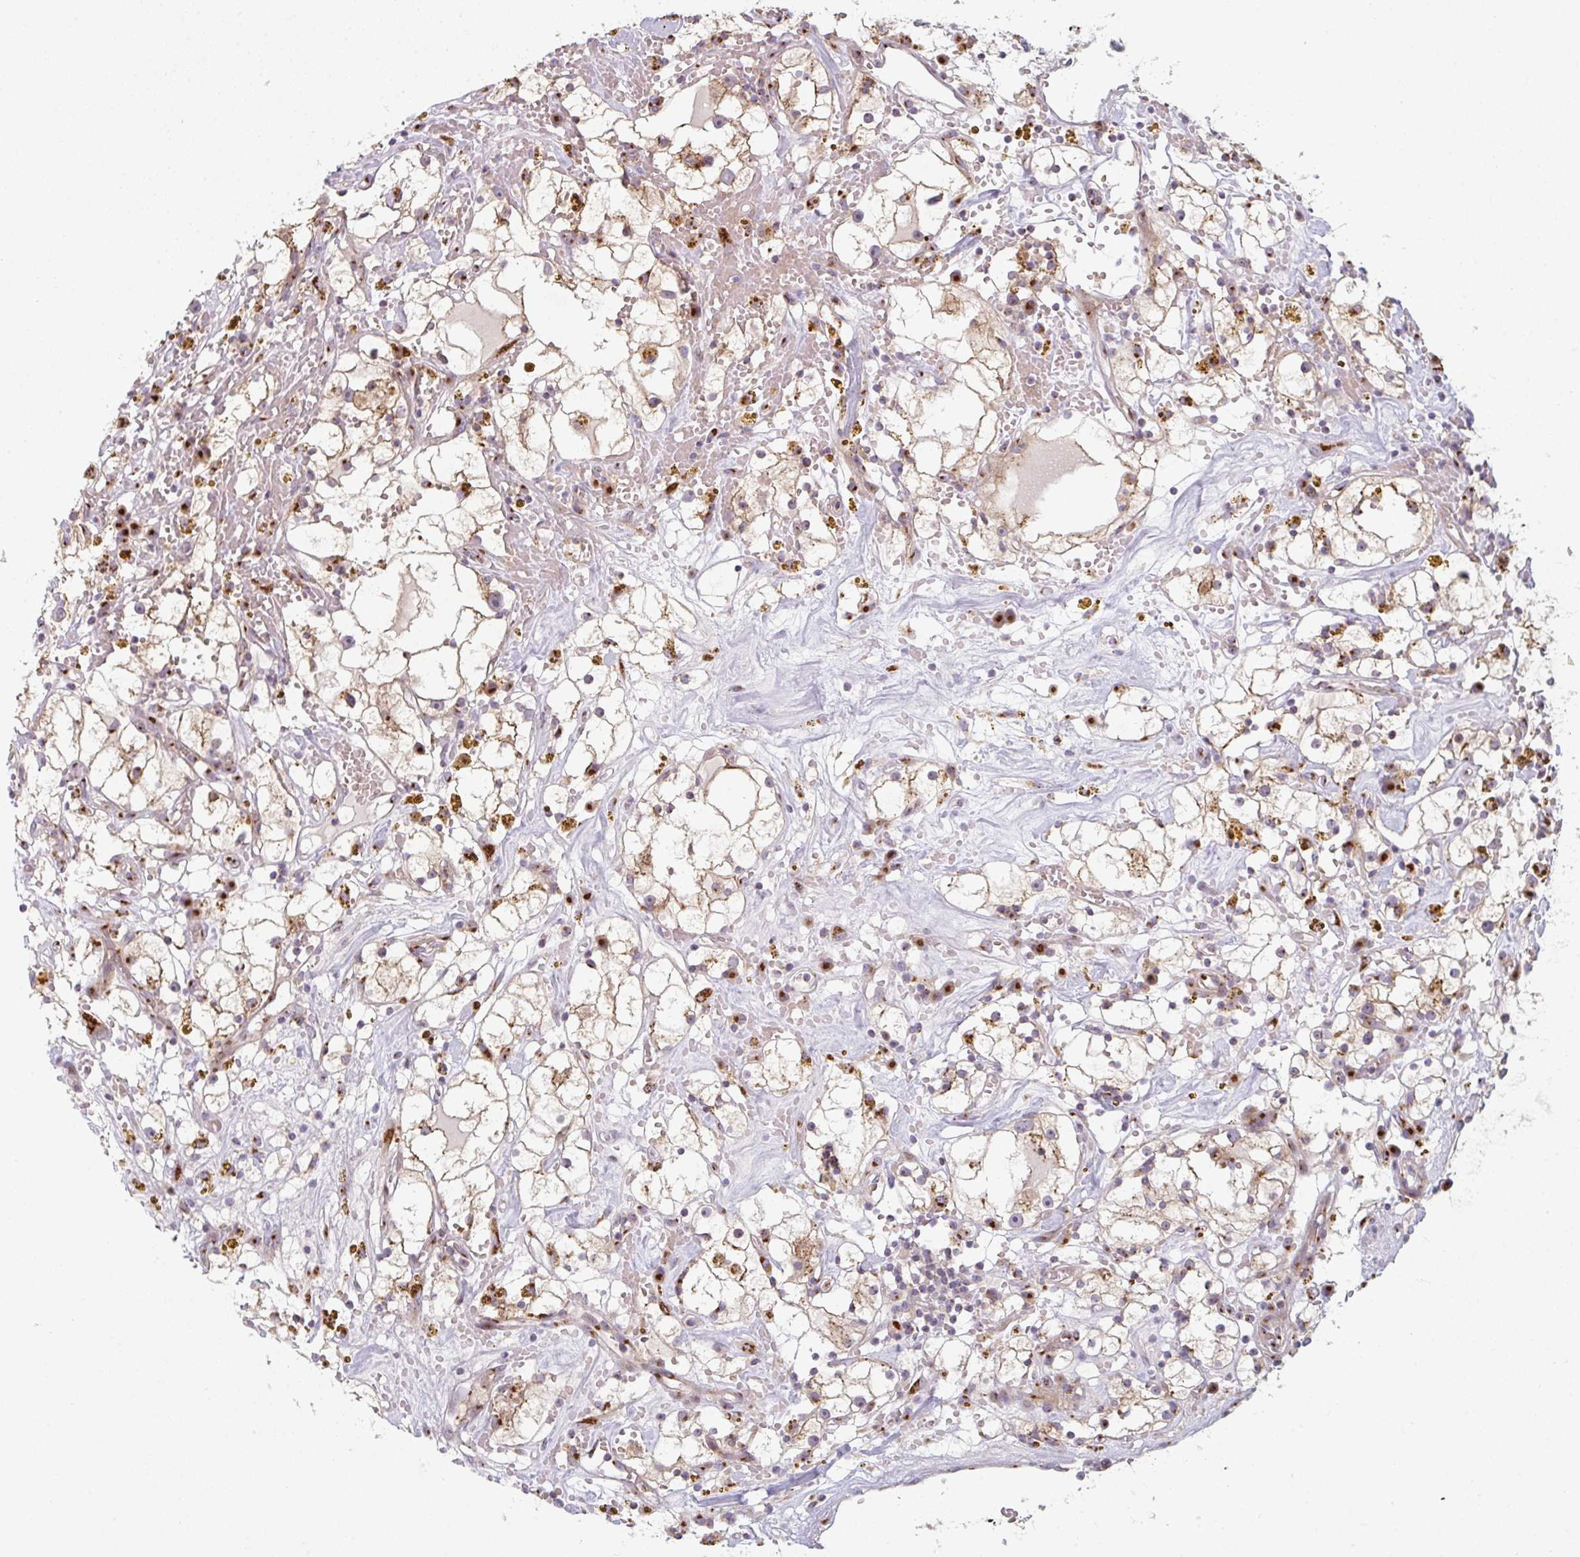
{"staining": {"intensity": "weak", "quantity": ">75%", "location": "cytoplasmic/membranous"}, "tissue": "renal cancer", "cell_type": "Tumor cells", "image_type": "cancer", "snomed": [{"axis": "morphology", "description": "Adenocarcinoma, NOS"}, {"axis": "topography", "description": "Kidney"}], "caption": "Immunohistochemical staining of human adenocarcinoma (renal) demonstrates low levels of weak cytoplasmic/membranous protein expression in about >75% of tumor cells.", "gene": "GVQW3", "patient": {"sex": "male", "age": 56}}